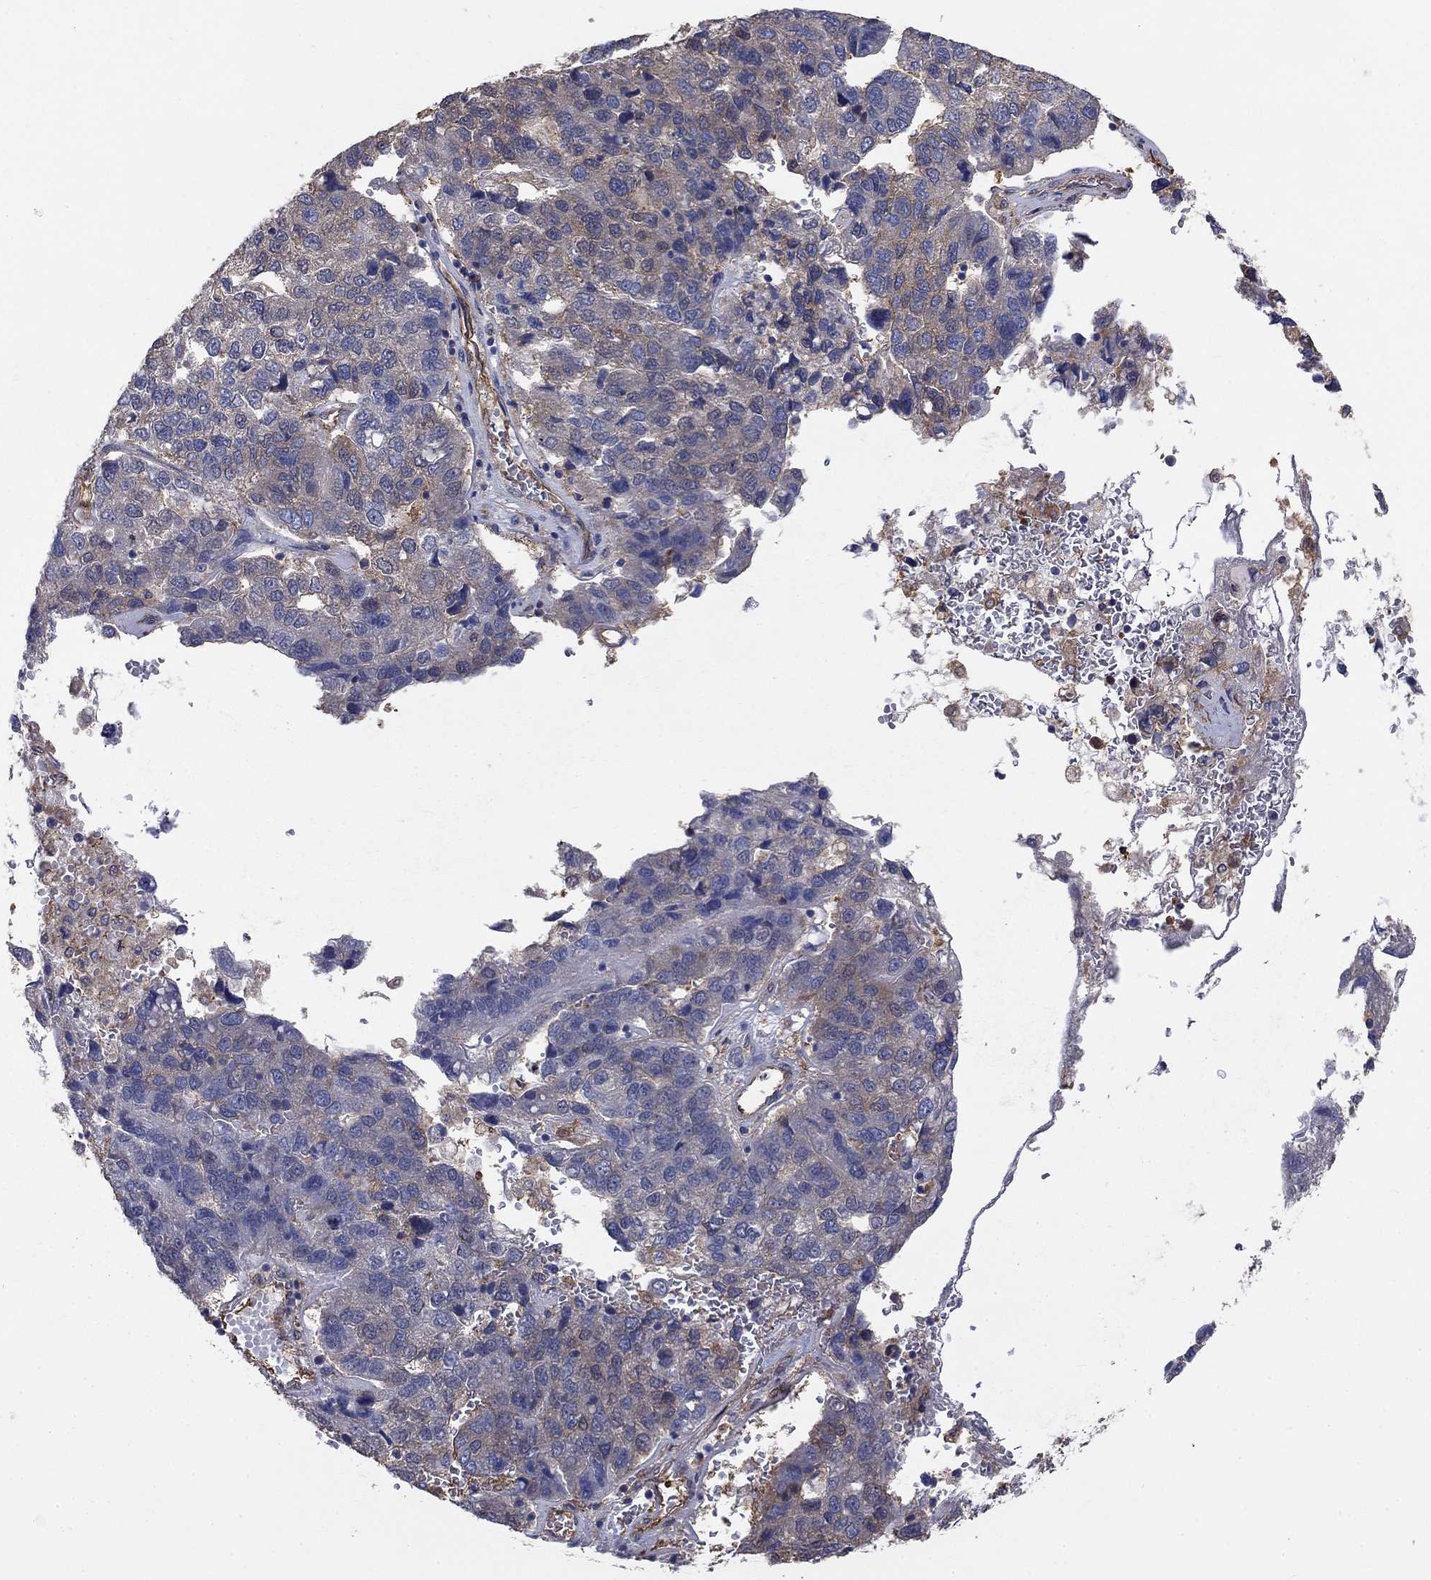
{"staining": {"intensity": "weak", "quantity": "25%-75%", "location": "cytoplasmic/membranous"}, "tissue": "pancreatic cancer", "cell_type": "Tumor cells", "image_type": "cancer", "snomed": [{"axis": "morphology", "description": "Adenocarcinoma, NOS"}, {"axis": "topography", "description": "Pancreas"}], "caption": "Adenocarcinoma (pancreatic) tissue reveals weak cytoplasmic/membranous staining in about 25%-75% of tumor cells, visualized by immunohistochemistry.", "gene": "DPYSL2", "patient": {"sex": "female", "age": 61}}